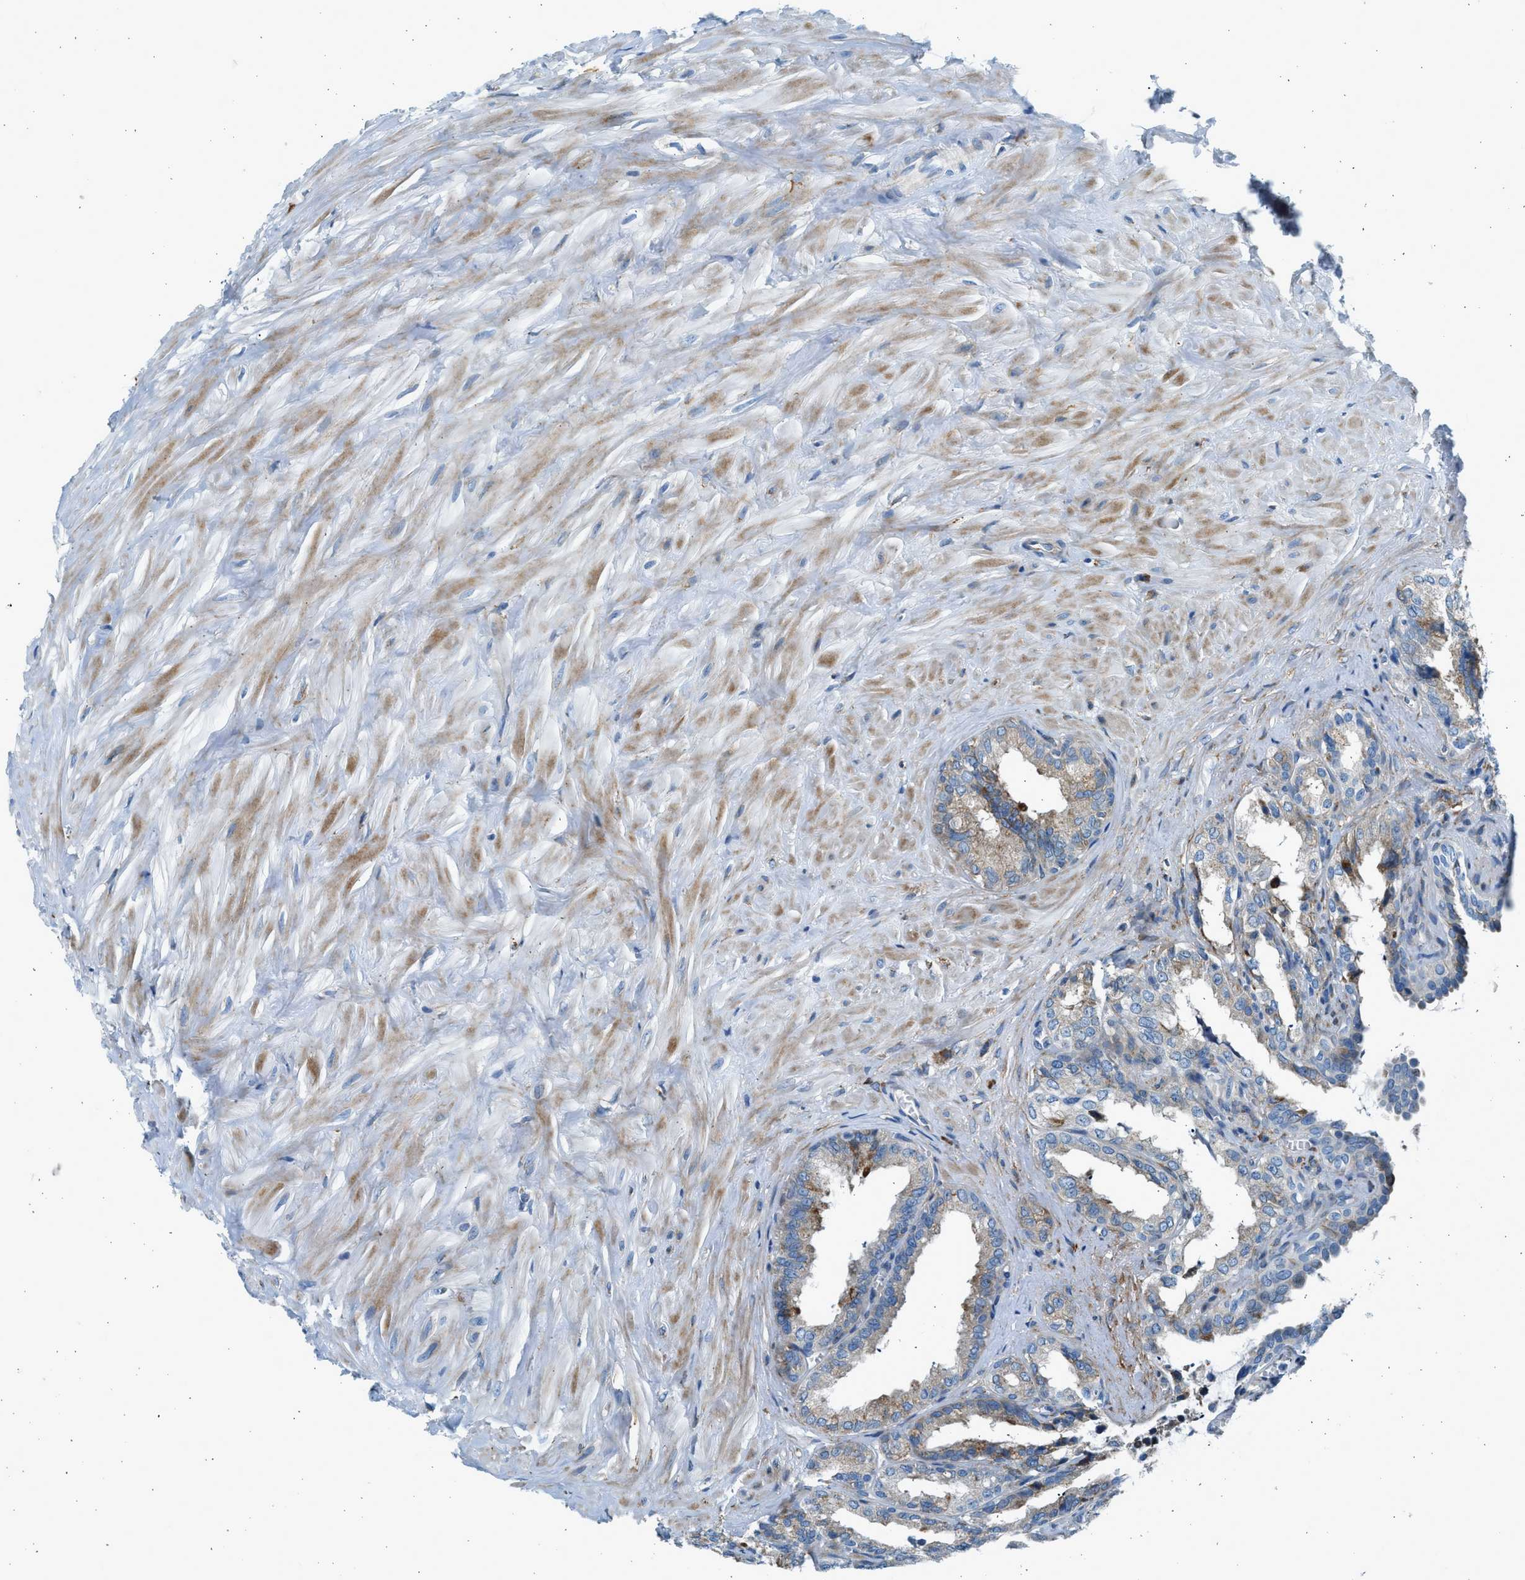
{"staining": {"intensity": "moderate", "quantity": "25%-75%", "location": "cytoplasmic/membranous"}, "tissue": "seminal vesicle", "cell_type": "Glandular cells", "image_type": "normal", "snomed": [{"axis": "morphology", "description": "Normal tissue, NOS"}, {"axis": "topography", "description": "Seminal veicle"}], "caption": "This micrograph exhibits IHC staining of normal seminal vesicle, with medium moderate cytoplasmic/membranous positivity in approximately 25%-75% of glandular cells.", "gene": "CNTN6", "patient": {"sex": "male", "age": 64}}